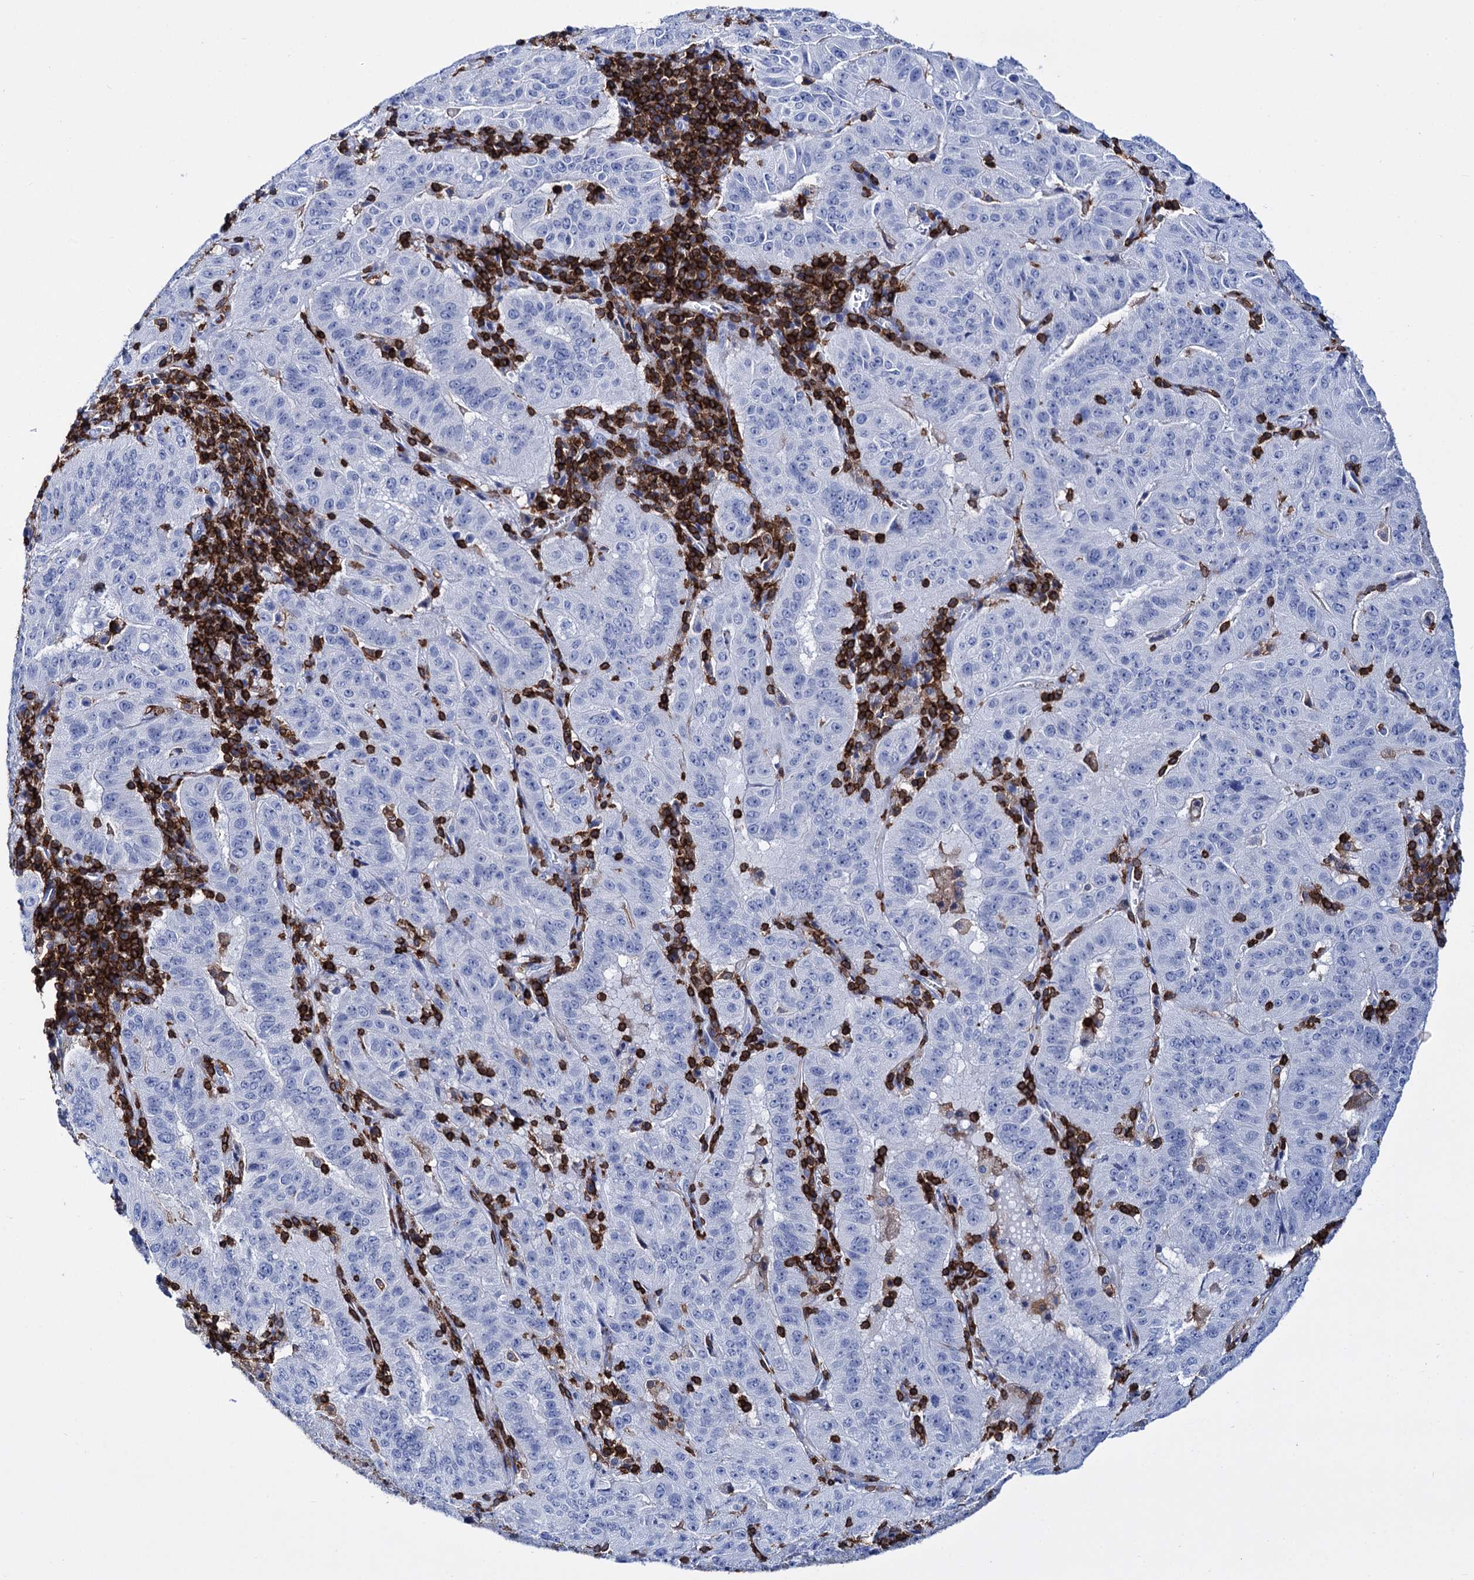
{"staining": {"intensity": "negative", "quantity": "none", "location": "none"}, "tissue": "pancreatic cancer", "cell_type": "Tumor cells", "image_type": "cancer", "snomed": [{"axis": "morphology", "description": "Adenocarcinoma, NOS"}, {"axis": "topography", "description": "Pancreas"}], "caption": "Micrograph shows no protein positivity in tumor cells of pancreatic cancer tissue.", "gene": "DEF6", "patient": {"sex": "male", "age": 63}}